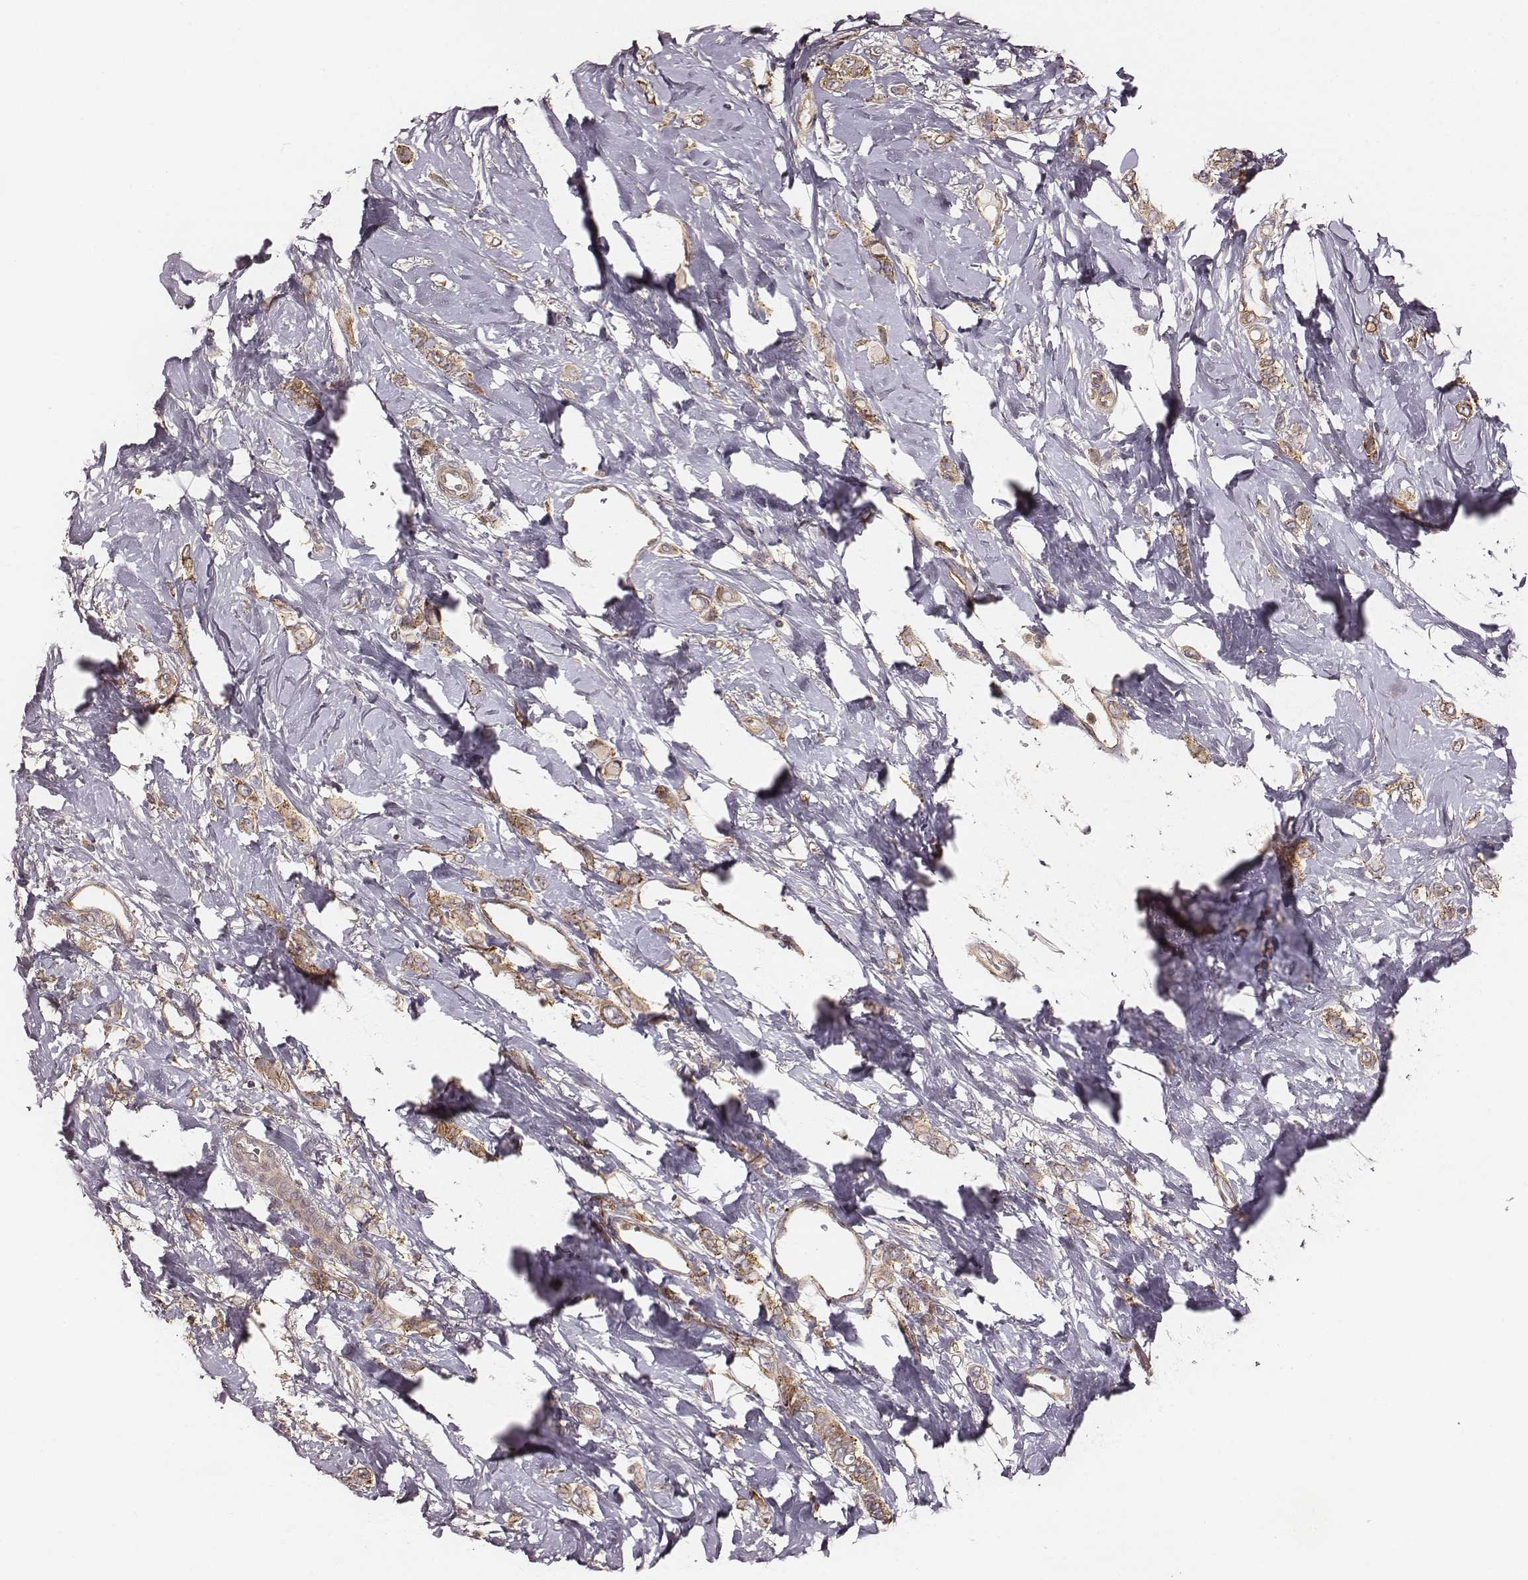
{"staining": {"intensity": "moderate", "quantity": ">75%", "location": "cytoplasmic/membranous"}, "tissue": "breast cancer", "cell_type": "Tumor cells", "image_type": "cancer", "snomed": [{"axis": "morphology", "description": "Lobular carcinoma"}, {"axis": "topography", "description": "Breast"}], "caption": "Protein staining of lobular carcinoma (breast) tissue exhibits moderate cytoplasmic/membranous staining in approximately >75% of tumor cells.", "gene": "VPS26A", "patient": {"sex": "female", "age": 66}}